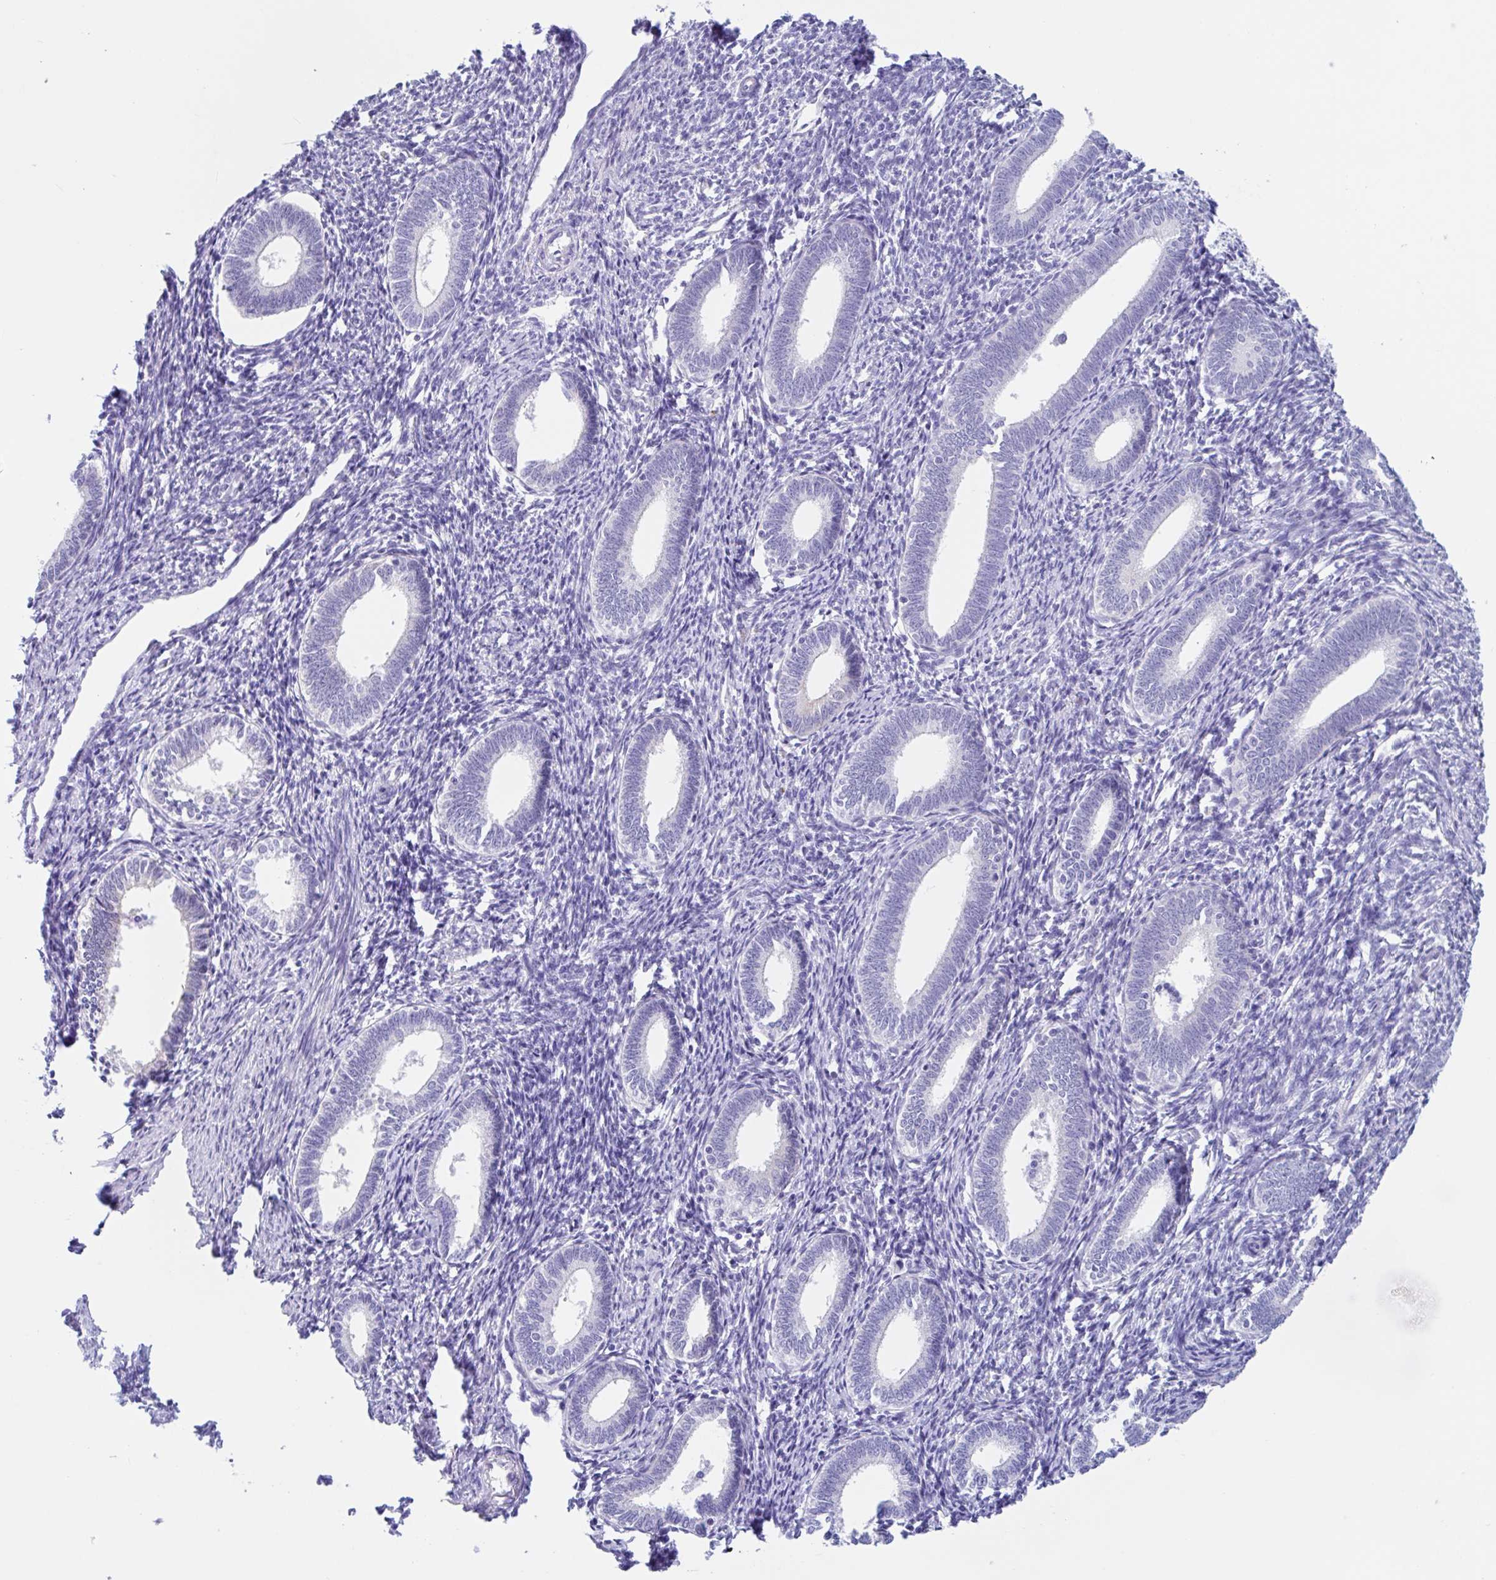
{"staining": {"intensity": "negative", "quantity": "none", "location": "none"}, "tissue": "endometrium", "cell_type": "Cells in endometrial stroma", "image_type": "normal", "snomed": [{"axis": "morphology", "description": "Normal tissue, NOS"}, {"axis": "topography", "description": "Endometrium"}], "caption": "This is an immunohistochemistry histopathology image of normal endometrium. There is no staining in cells in endometrial stroma.", "gene": "OR6N2", "patient": {"sex": "female", "age": 41}}